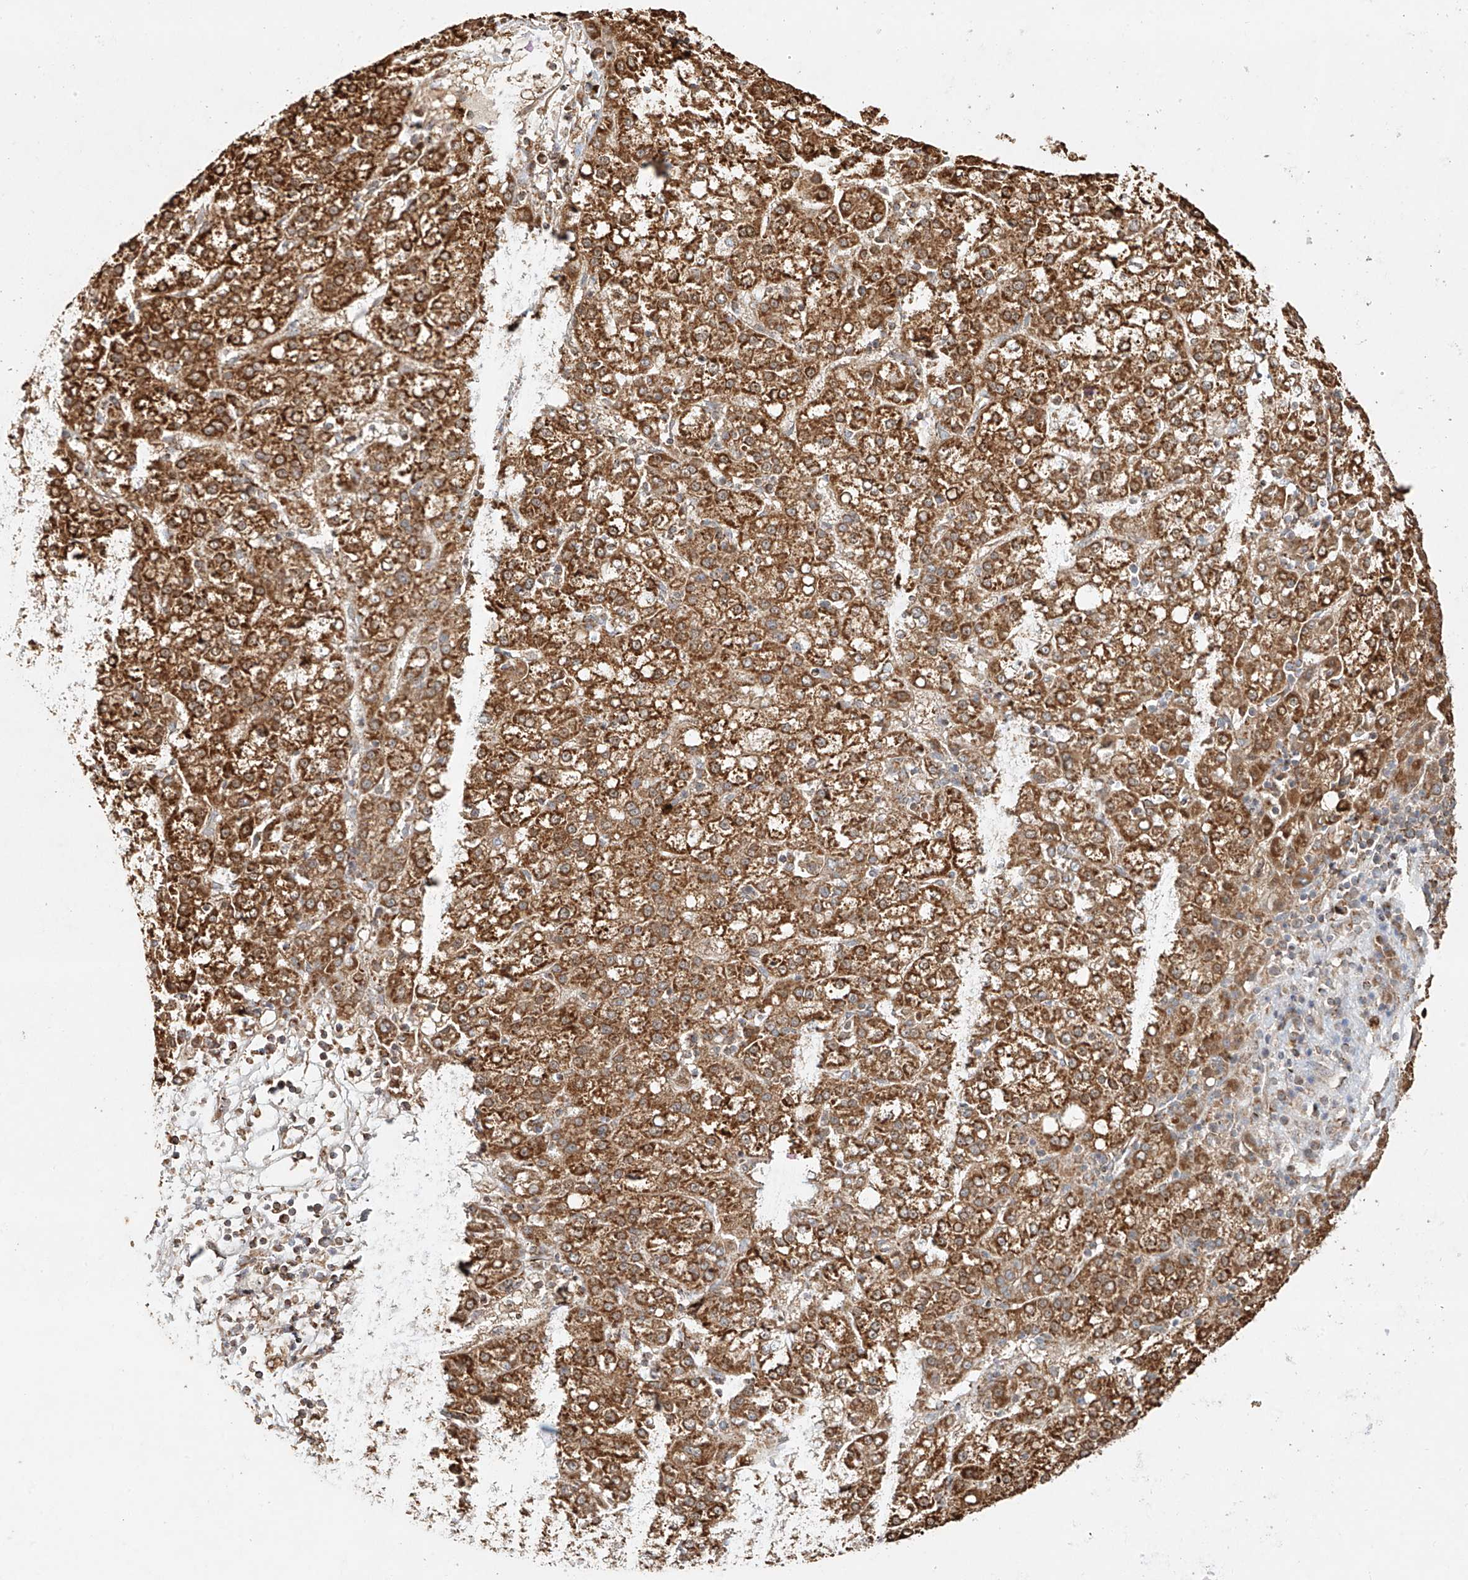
{"staining": {"intensity": "strong", "quantity": ">75%", "location": "cytoplasmic/membranous"}, "tissue": "liver cancer", "cell_type": "Tumor cells", "image_type": "cancer", "snomed": [{"axis": "morphology", "description": "Carcinoma, Hepatocellular, NOS"}, {"axis": "topography", "description": "Liver"}], "caption": "This photomicrograph reveals liver hepatocellular carcinoma stained with immunohistochemistry to label a protein in brown. The cytoplasmic/membranous of tumor cells show strong positivity for the protein. Nuclei are counter-stained blue.", "gene": "EFNB1", "patient": {"sex": "female", "age": 58}}